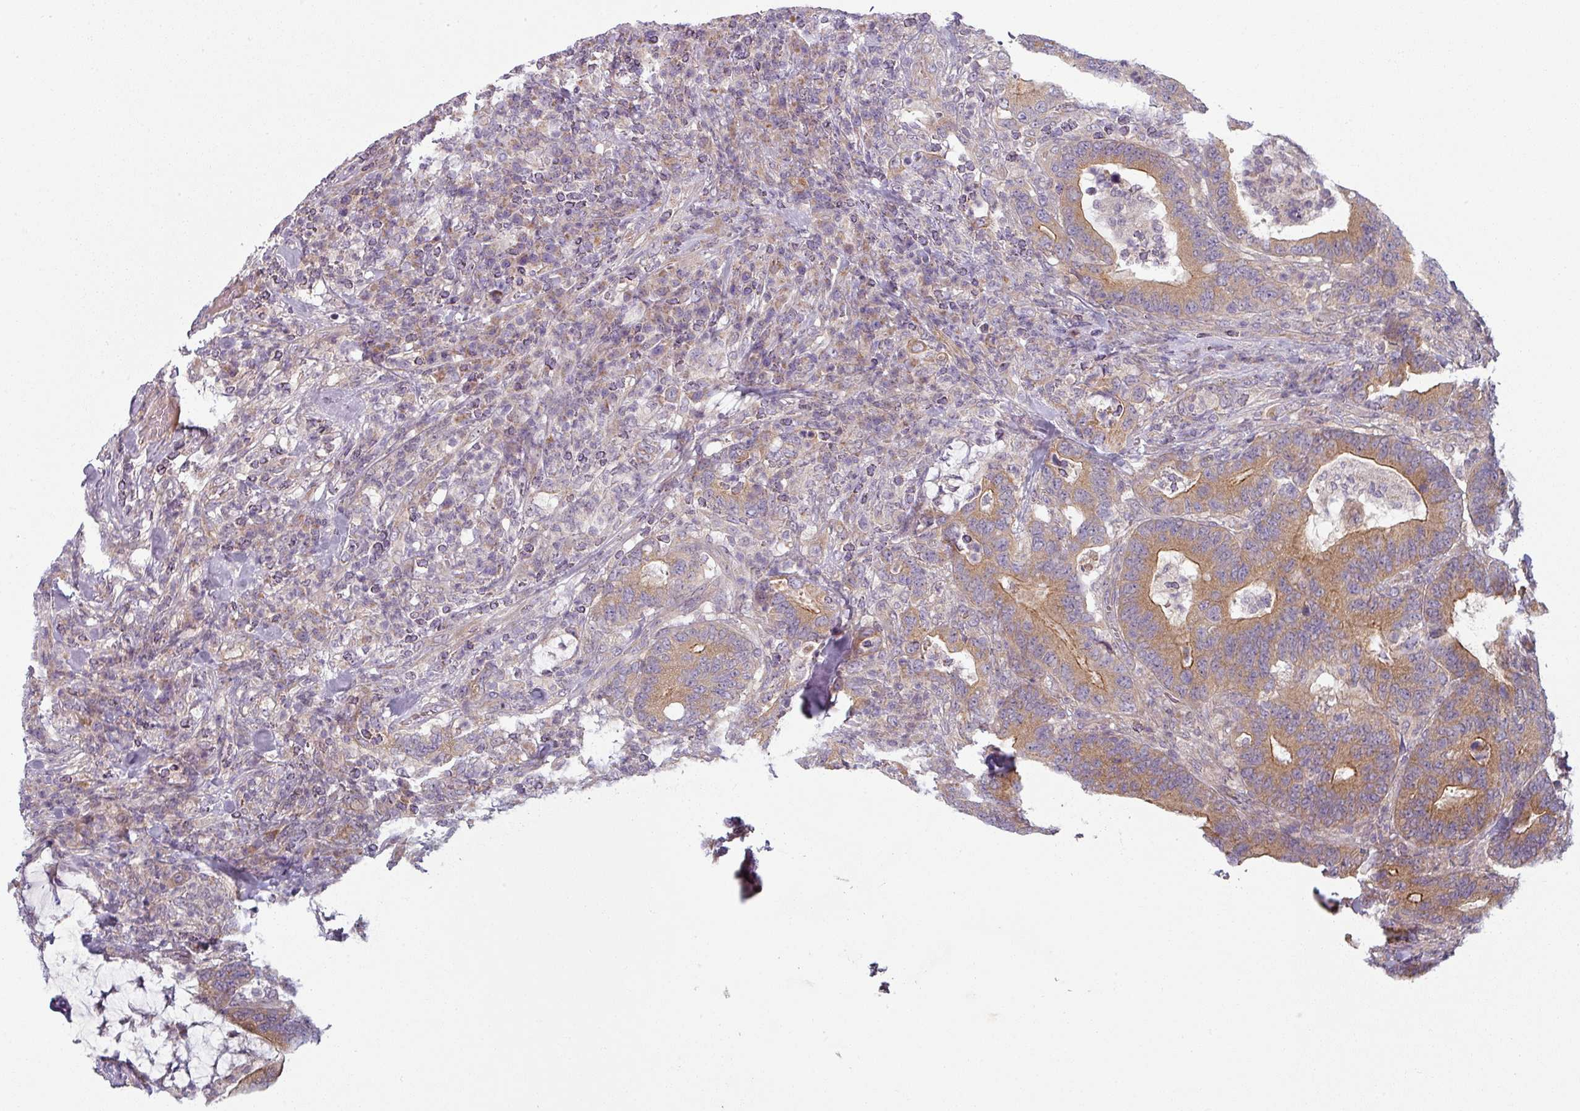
{"staining": {"intensity": "moderate", "quantity": ">75%", "location": "cytoplasmic/membranous"}, "tissue": "colorectal cancer", "cell_type": "Tumor cells", "image_type": "cancer", "snomed": [{"axis": "morphology", "description": "Adenocarcinoma, NOS"}, {"axis": "topography", "description": "Colon"}], "caption": "Brown immunohistochemical staining in adenocarcinoma (colorectal) reveals moderate cytoplasmic/membranous positivity in about >75% of tumor cells. (DAB IHC with brightfield microscopy, high magnification).", "gene": "PLEKHJ1", "patient": {"sex": "female", "age": 66}}